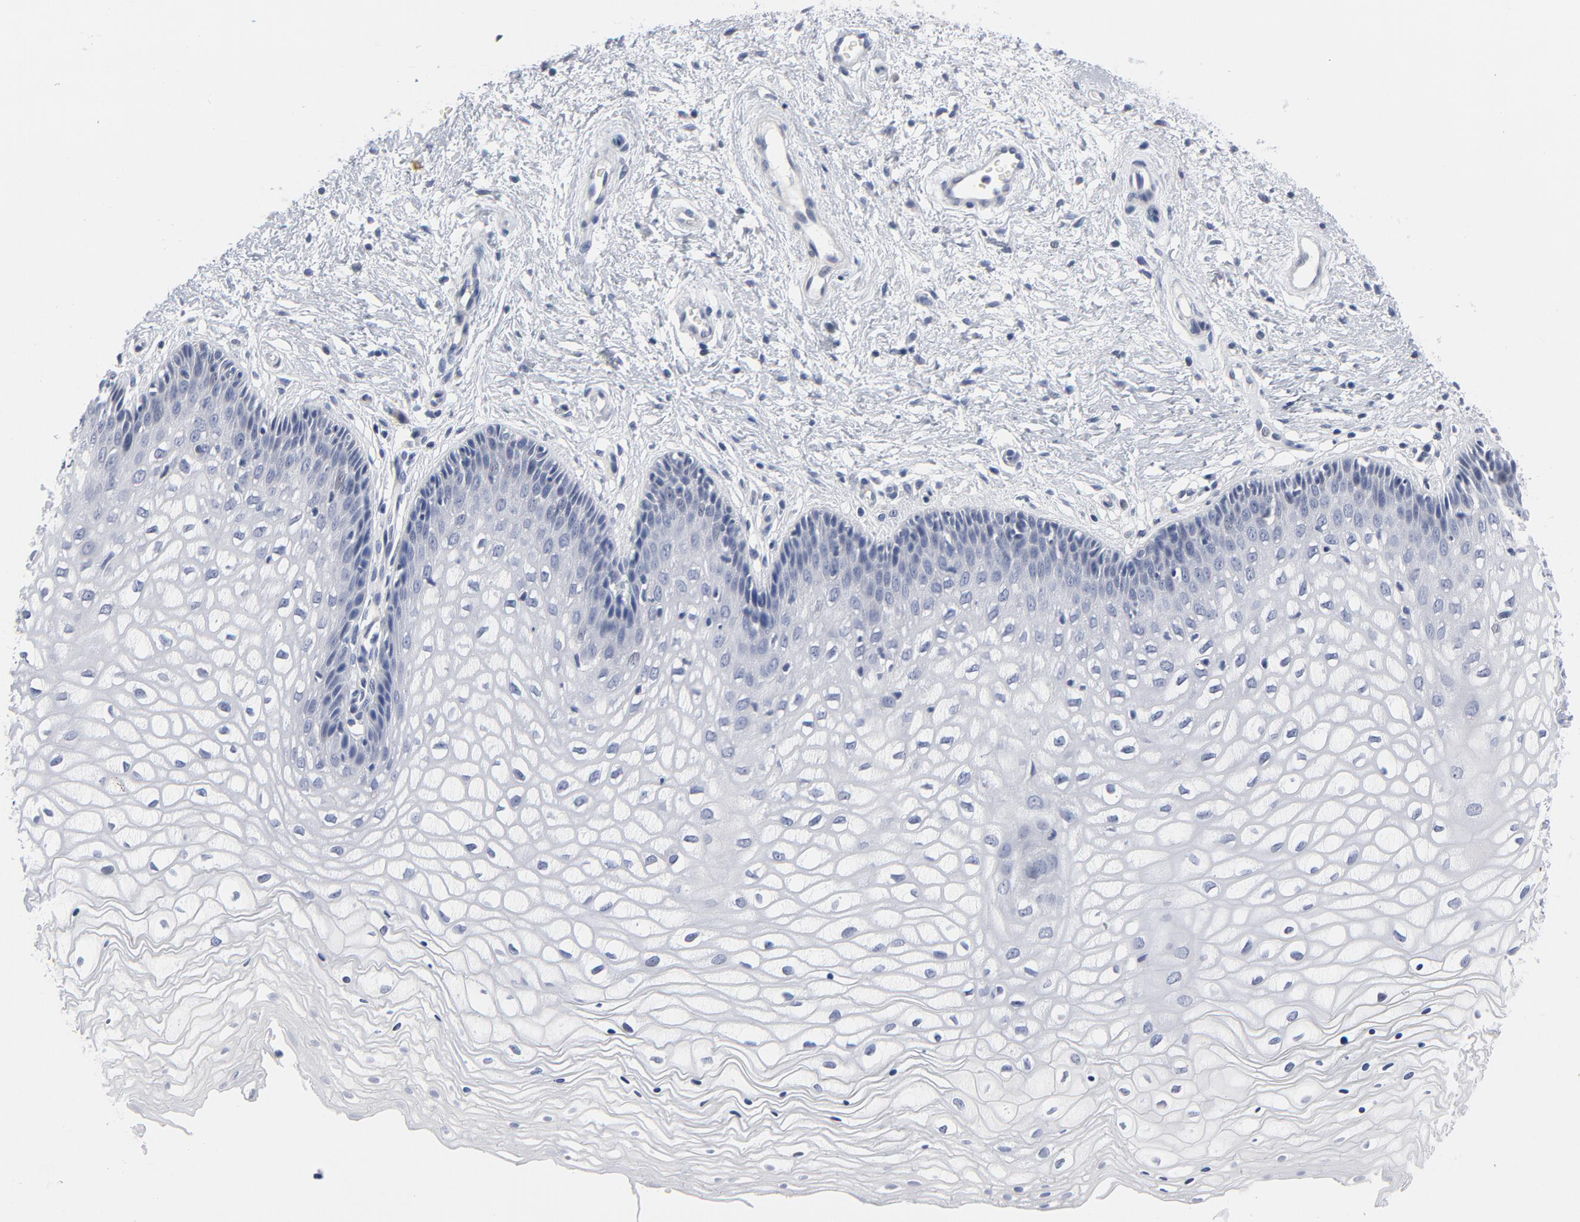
{"staining": {"intensity": "negative", "quantity": "none", "location": "none"}, "tissue": "vagina", "cell_type": "Squamous epithelial cells", "image_type": "normal", "snomed": [{"axis": "morphology", "description": "Normal tissue, NOS"}, {"axis": "topography", "description": "Vagina"}], "caption": "IHC photomicrograph of benign vagina stained for a protein (brown), which displays no positivity in squamous epithelial cells. The staining is performed using DAB brown chromogen with nuclei counter-stained in using hematoxylin.", "gene": "KCNK13", "patient": {"sex": "female", "age": 34}}